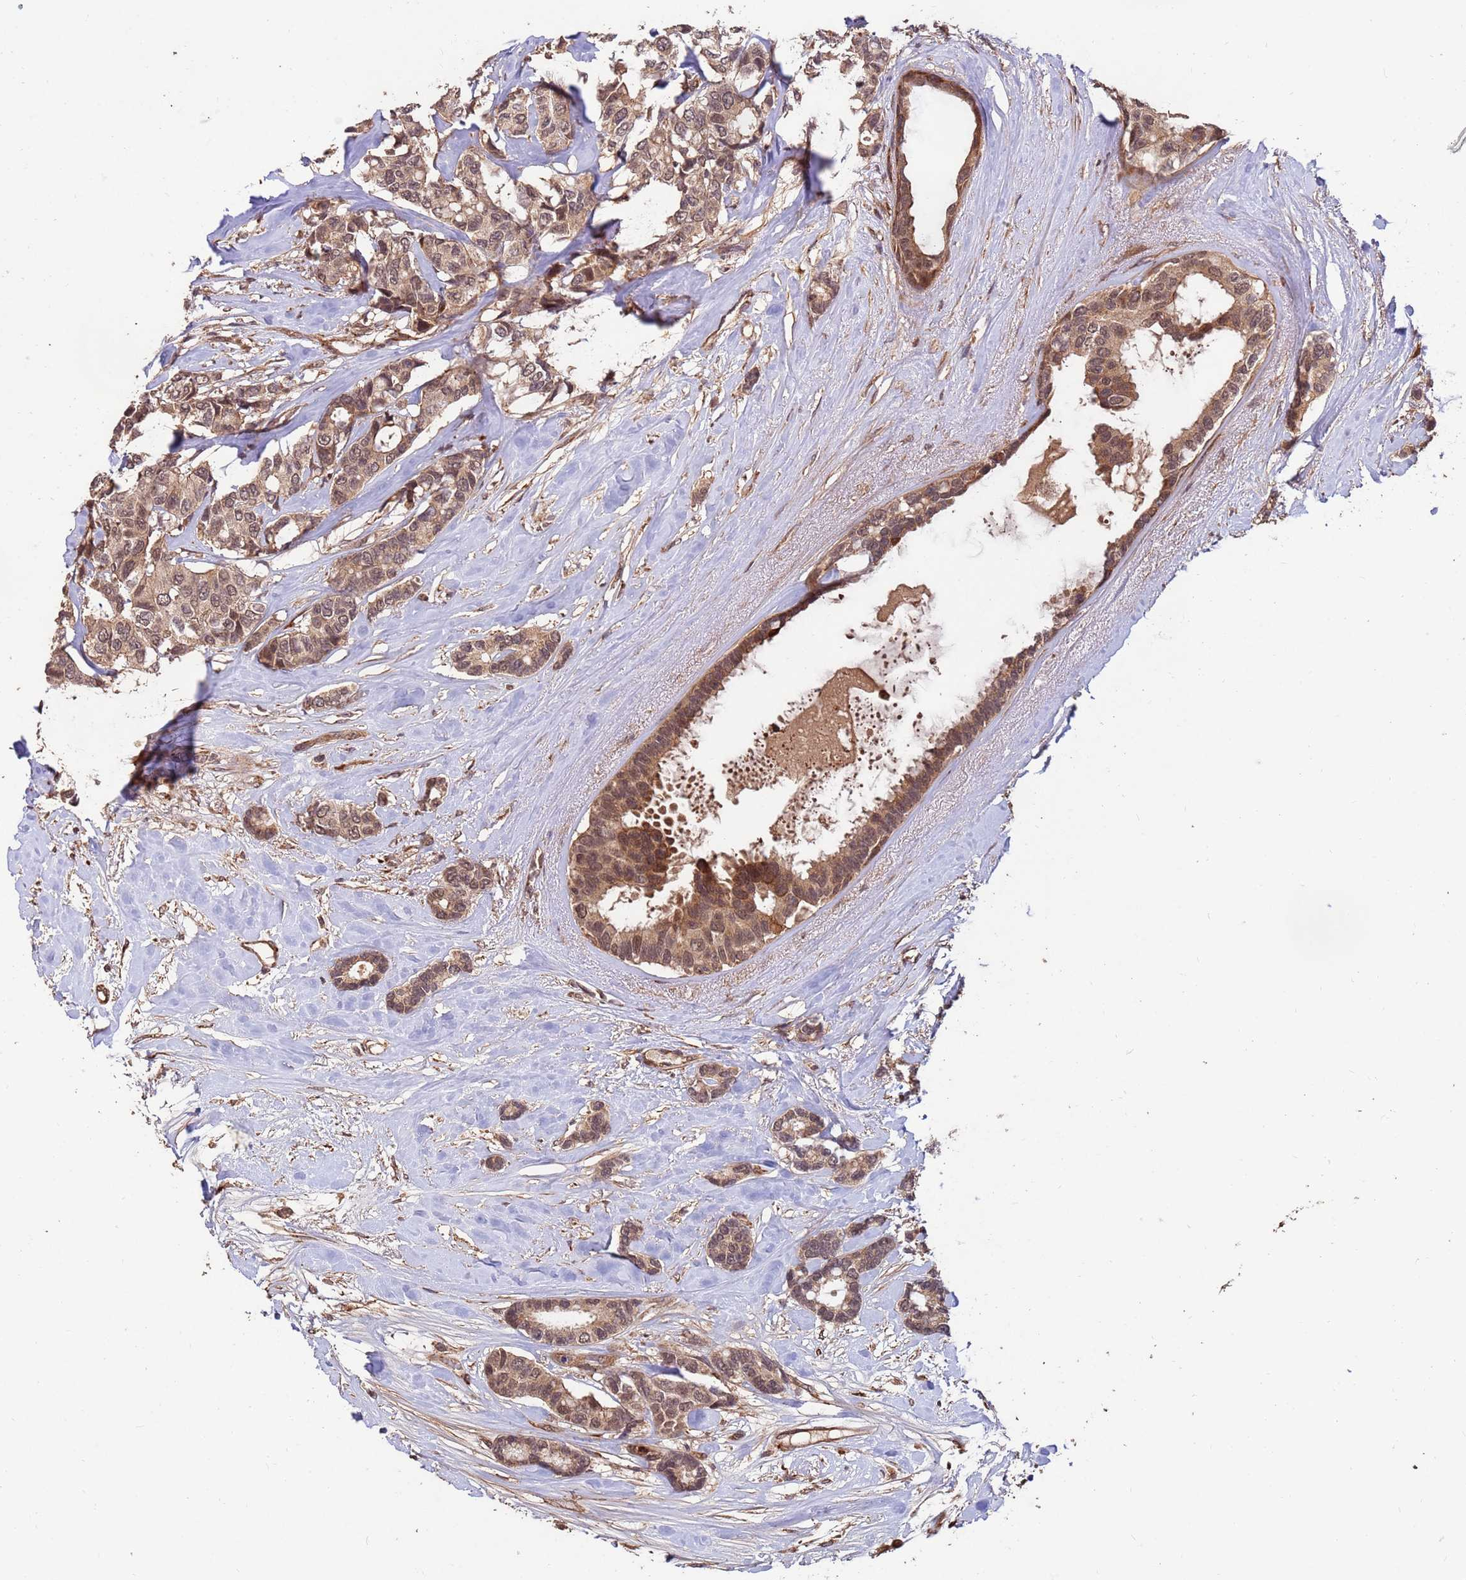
{"staining": {"intensity": "moderate", "quantity": ">75%", "location": "cytoplasmic/membranous,nuclear"}, "tissue": "breast cancer", "cell_type": "Tumor cells", "image_type": "cancer", "snomed": [{"axis": "morphology", "description": "Duct carcinoma"}, {"axis": "topography", "description": "Breast"}], "caption": "Protein analysis of breast cancer tissue shows moderate cytoplasmic/membranous and nuclear positivity in about >75% of tumor cells.", "gene": "ZNF619", "patient": {"sex": "female", "age": 87}}